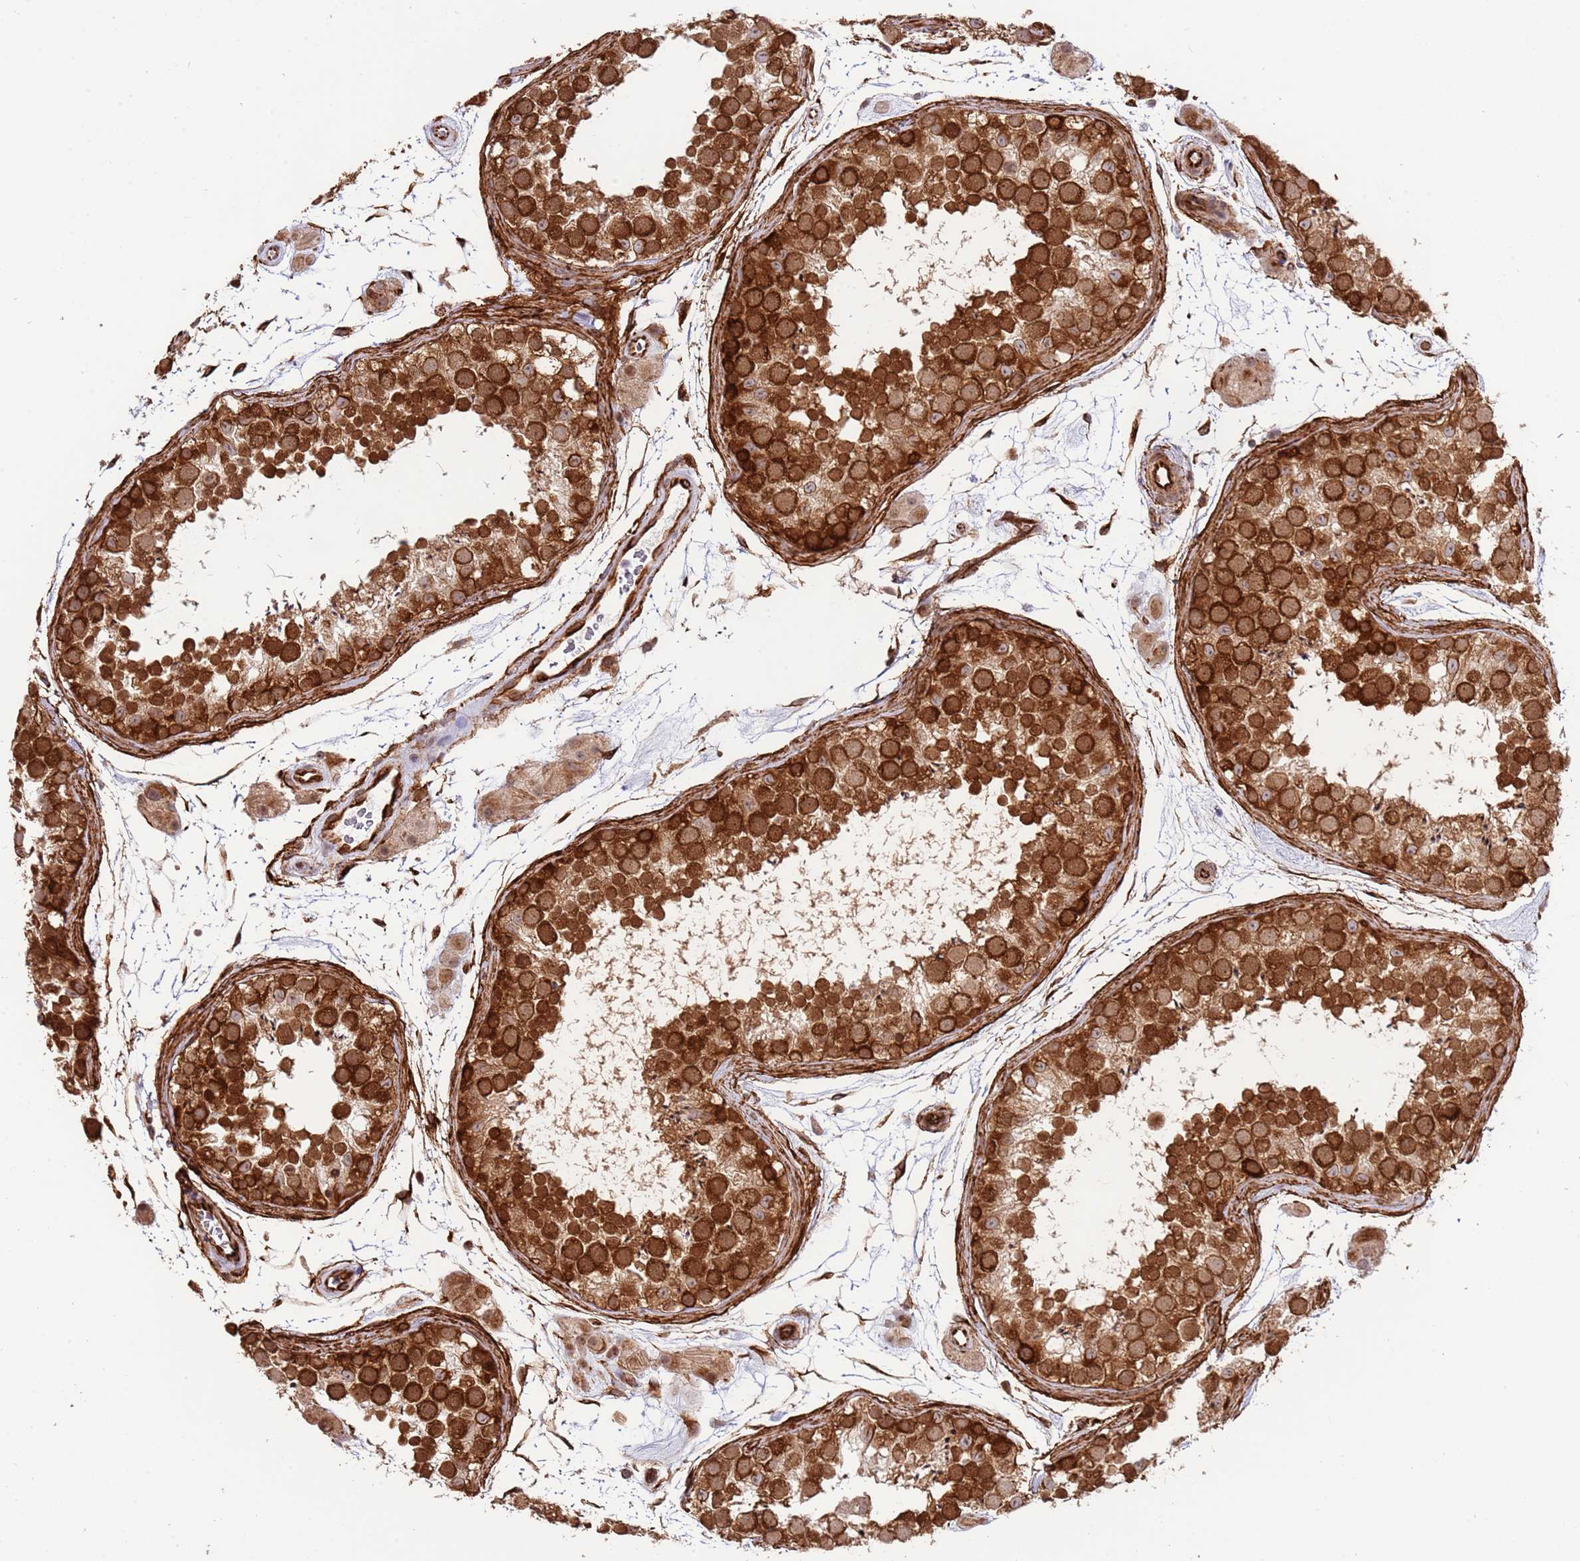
{"staining": {"intensity": "strong", "quantity": ">75%", "location": "cytoplasmic/membranous"}, "tissue": "testis", "cell_type": "Cells in seminiferous ducts", "image_type": "normal", "snomed": [{"axis": "morphology", "description": "Normal tissue, NOS"}, {"axis": "topography", "description": "Testis"}], "caption": "High-power microscopy captured an immunohistochemistry (IHC) photomicrograph of benign testis, revealing strong cytoplasmic/membranous staining in about >75% of cells in seminiferous ducts.", "gene": "NEK3", "patient": {"sex": "male", "age": 41}}